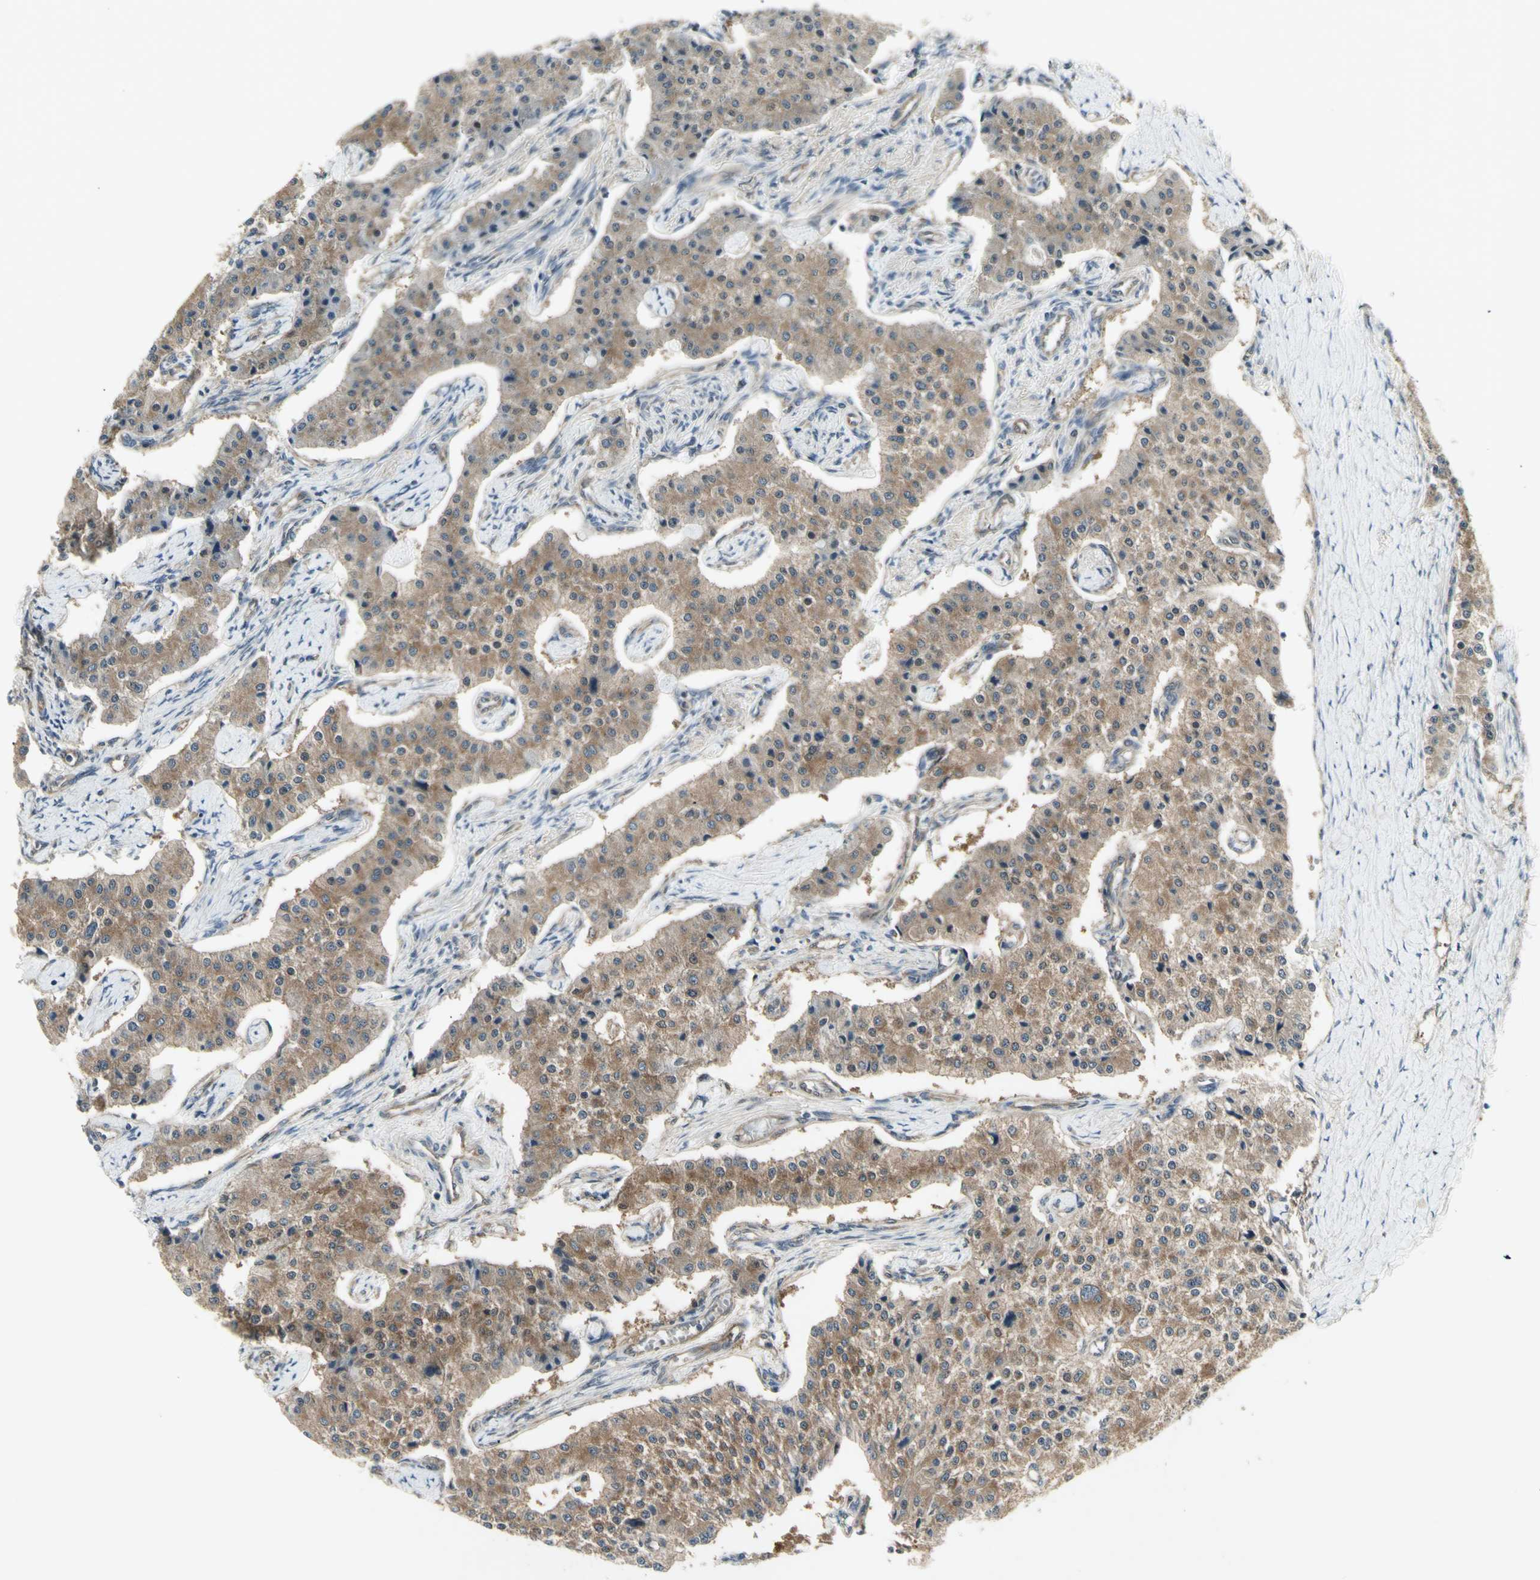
{"staining": {"intensity": "moderate", "quantity": ">75%", "location": "cytoplasmic/membranous"}, "tissue": "carcinoid", "cell_type": "Tumor cells", "image_type": "cancer", "snomed": [{"axis": "morphology", "description": "Carcinoid, malignant, NOS"}, {"axis": "topography", "description": "Colon"}], "caption": "An IHC photomicrograph of neoplastic tissue is shown. Protein staining in brown labels moderate cytoplasmic/membranous positivity in carcinoid within tumor cells.", "gene": "CHURC1-FNTB", "patient": {"sex": "female", "age": 52}}